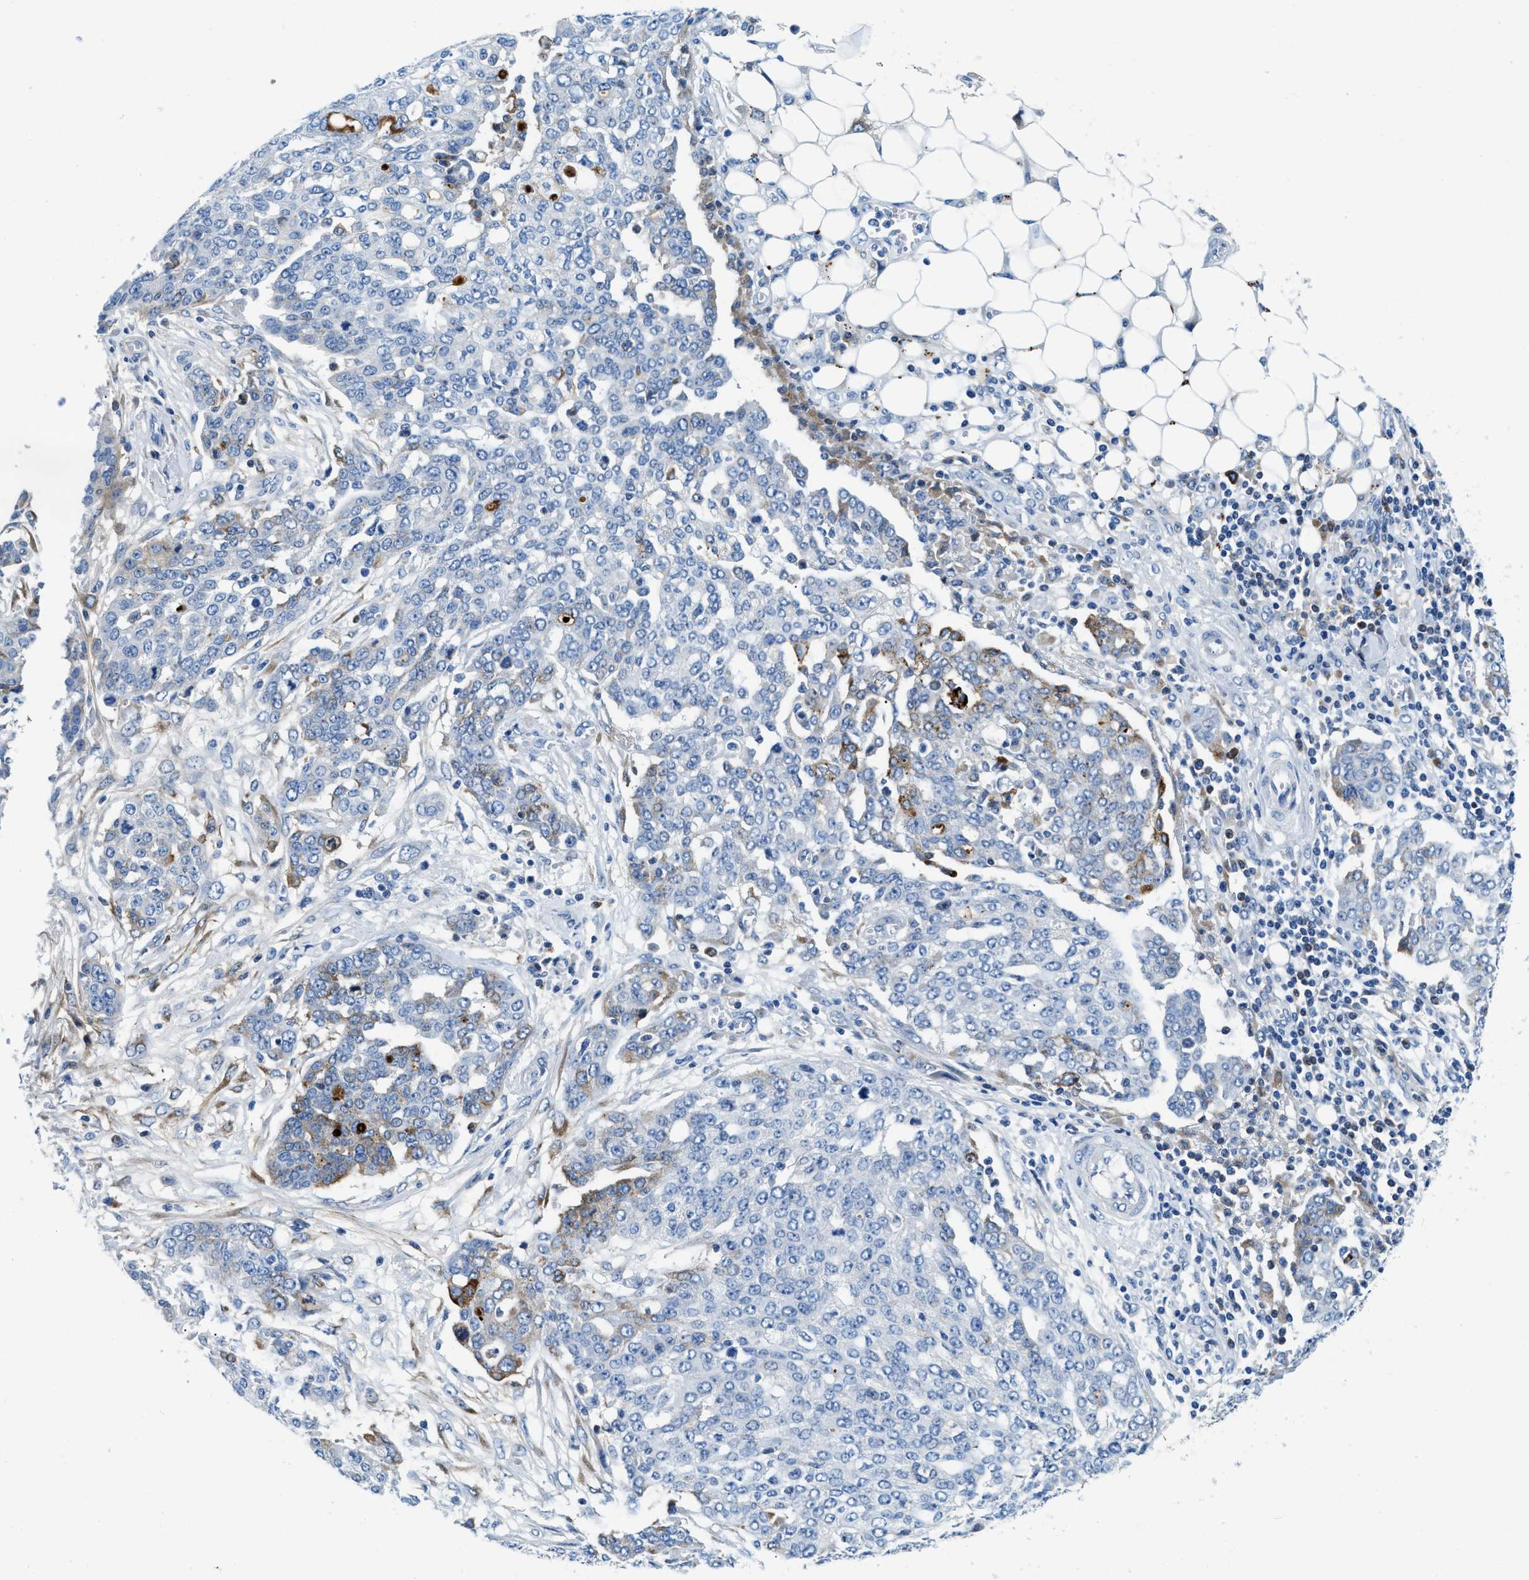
{"staining": {"intensity": "strong", "quantity": "<25%", "location": "cytoplasmic/membranous"}, "tissue": "ovarian cancer", "cell_type": "Tumor cells", "image_type": "cancer", "snomed": [{"axis": "morphology", "description": "Cystadenocarcinoma, serous, NOS"}, {"axis": "topography", "description": "Soft tissue"}, {"axis": "topography", "description": "Ovary"}], "caption": "This histopathology image displays immunohistochemistry (IHC) staining of serous cystadenocarcinoma (ovarian), with medium strong cytoplasmic/membranous positivity in about <25% of tumor cells.", "gene": "CFB", "patient": {"sex": "female", "age": 57}}